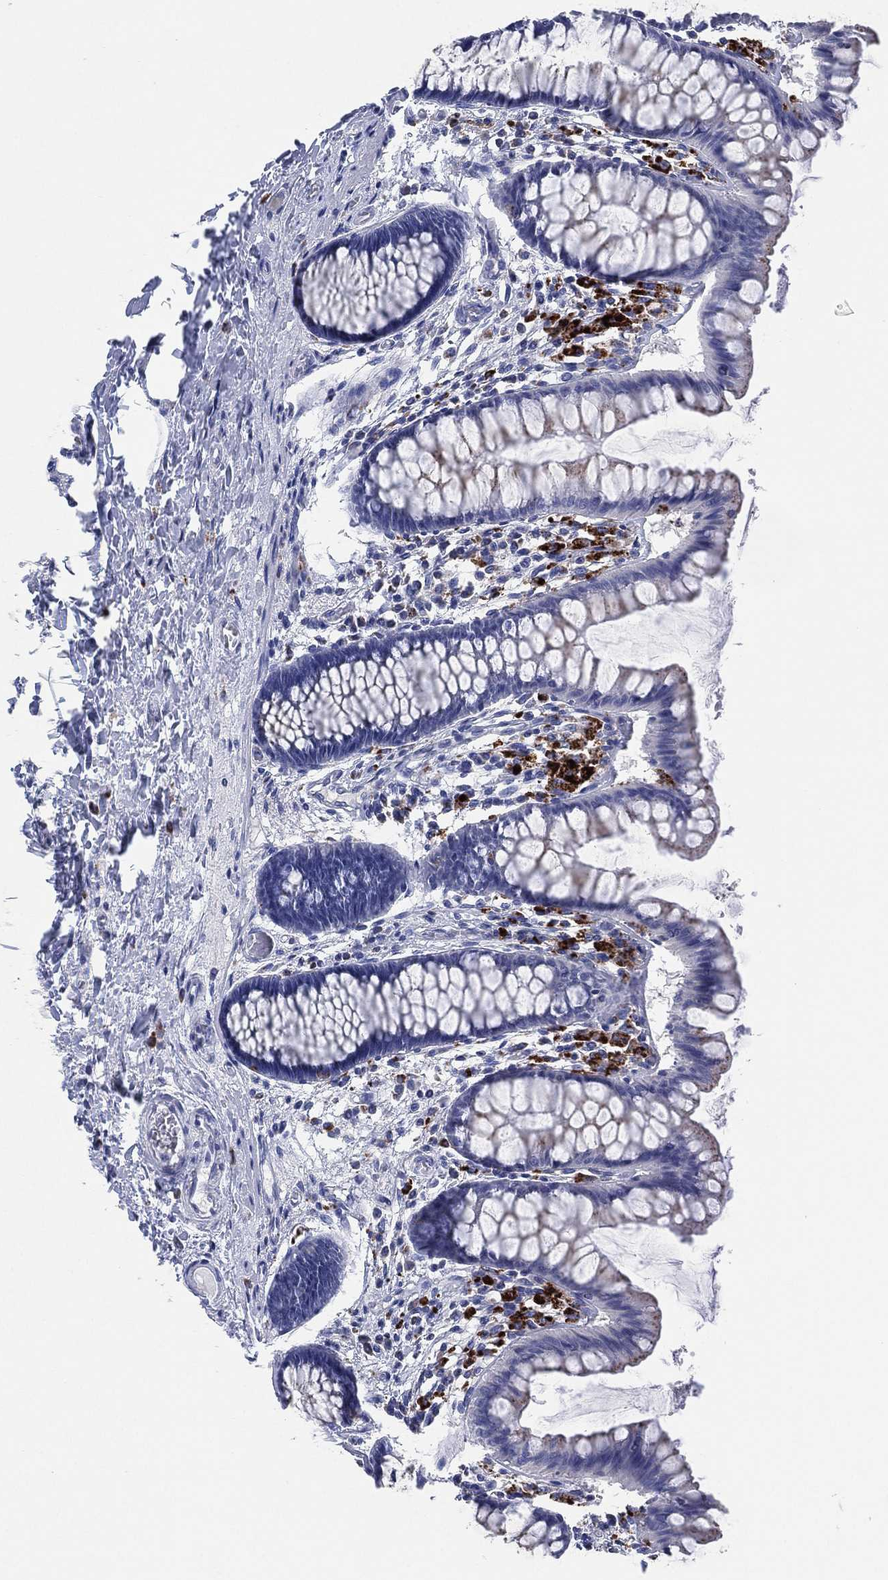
{"staining": {"intensity": "negative", "quantity": "none", "location": "none"}, "tissue": "colon", "cell_type": "Endothelial cells", "image_type": "normal", "snomed": [{"axis": "morphology", "description": "Normal tissue, NOS"}, {"axis": "topography", "description": "Colon"}], "caption": "DAB (3,3'-diaminobenzidine) immunohistochemical staining of benign human colon demonstrates no significant positivity in endothelial cells. The staining is performed using DAB brown chromogen with nuclei counter-stained in using hematoxylin.", "gene": "GALNS", "patient": {"sex": "female", "age": 65}}